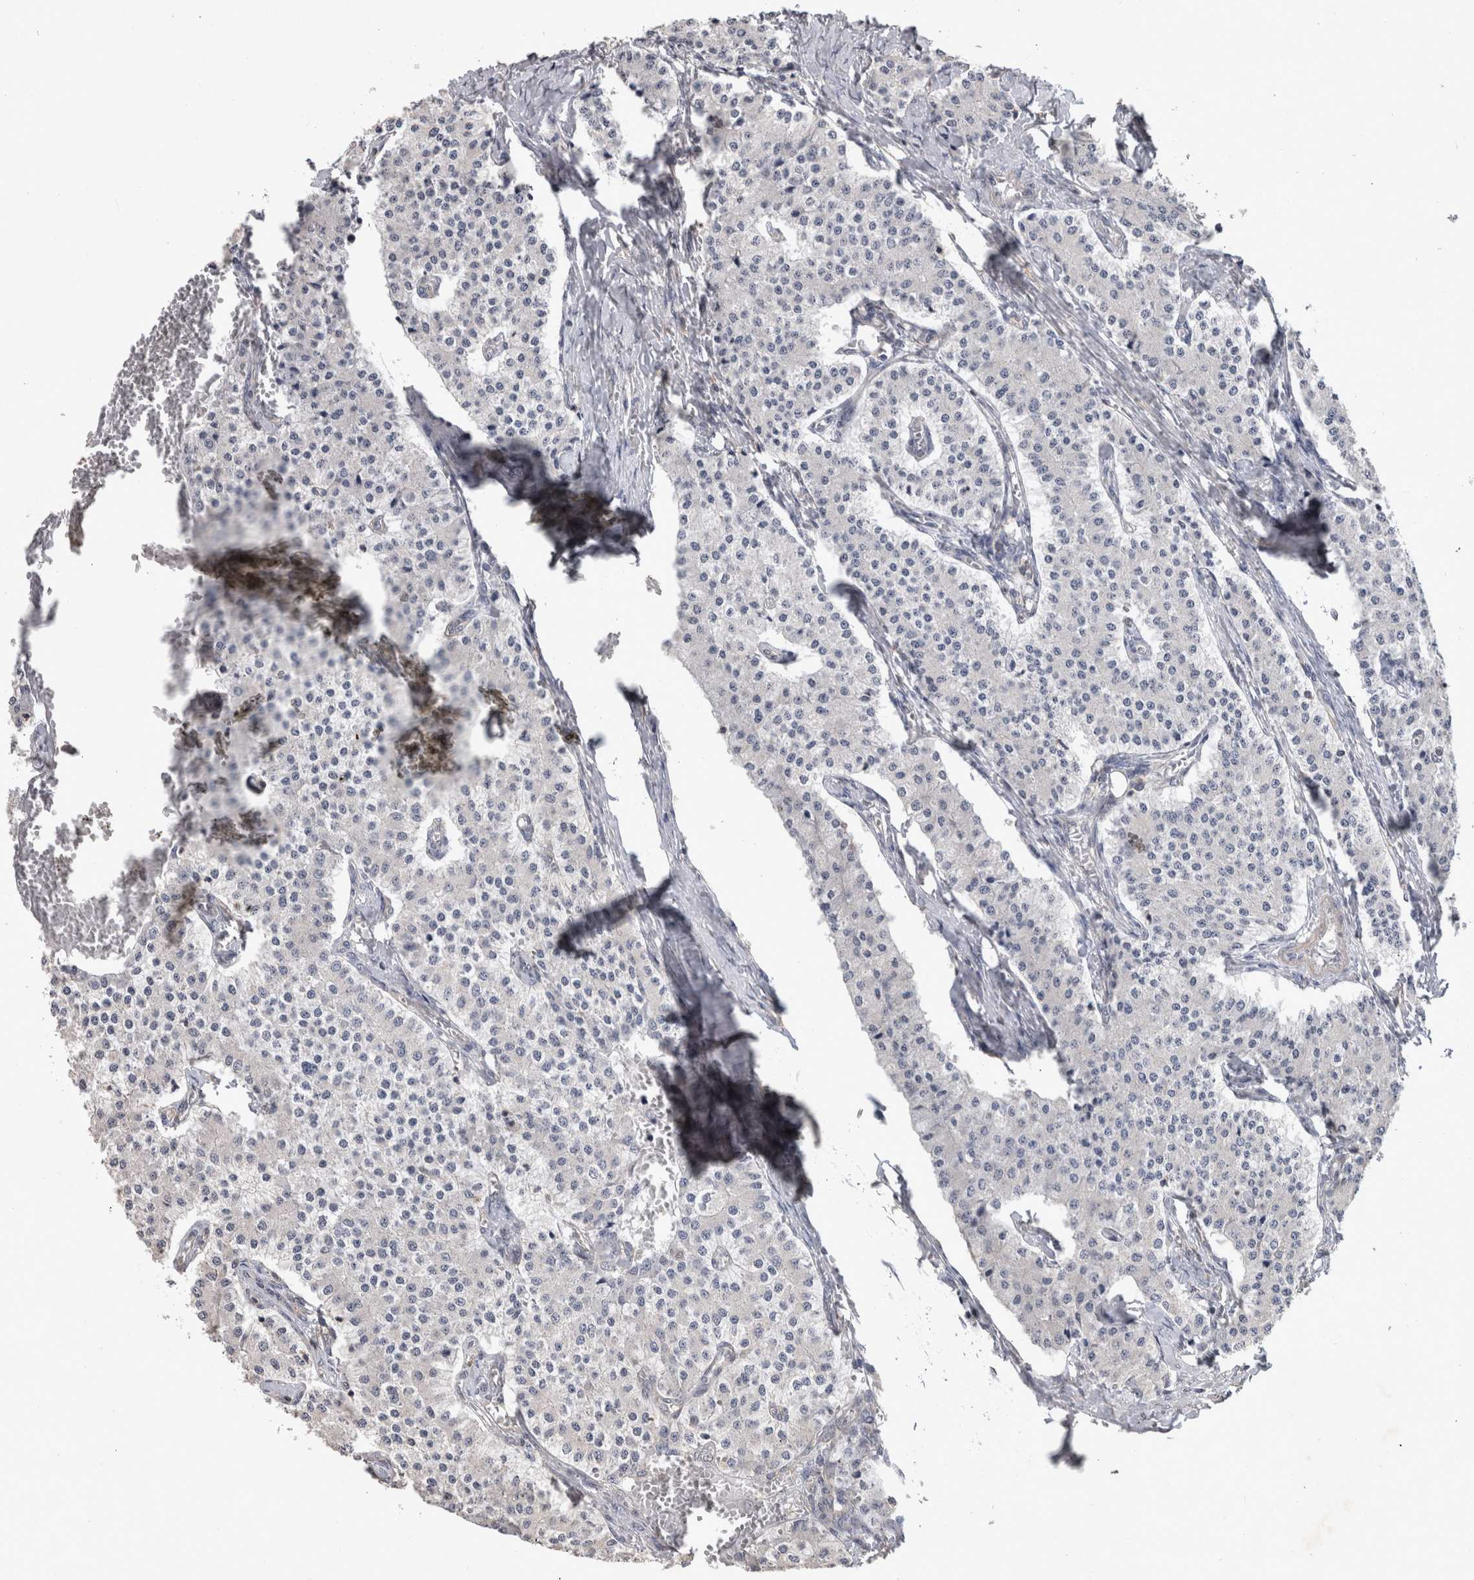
{"staining": {"intensity": "negative", "quantity": "none", "location": "none"}, "tissue": "carcinoid", "cell_type": "Tumor cells", "image_type": "cancer", "snomed": [{"axis": "morphology", "description": "Carcinoid, malignant, NOS"}, {"axis": "topography", "description": "Colon"}], "caption": "Tumor cells show no significant positivity in carcinoid (malignant).", "gene": "SPATA48", "patient": {"sex": "female", "age": 52}}